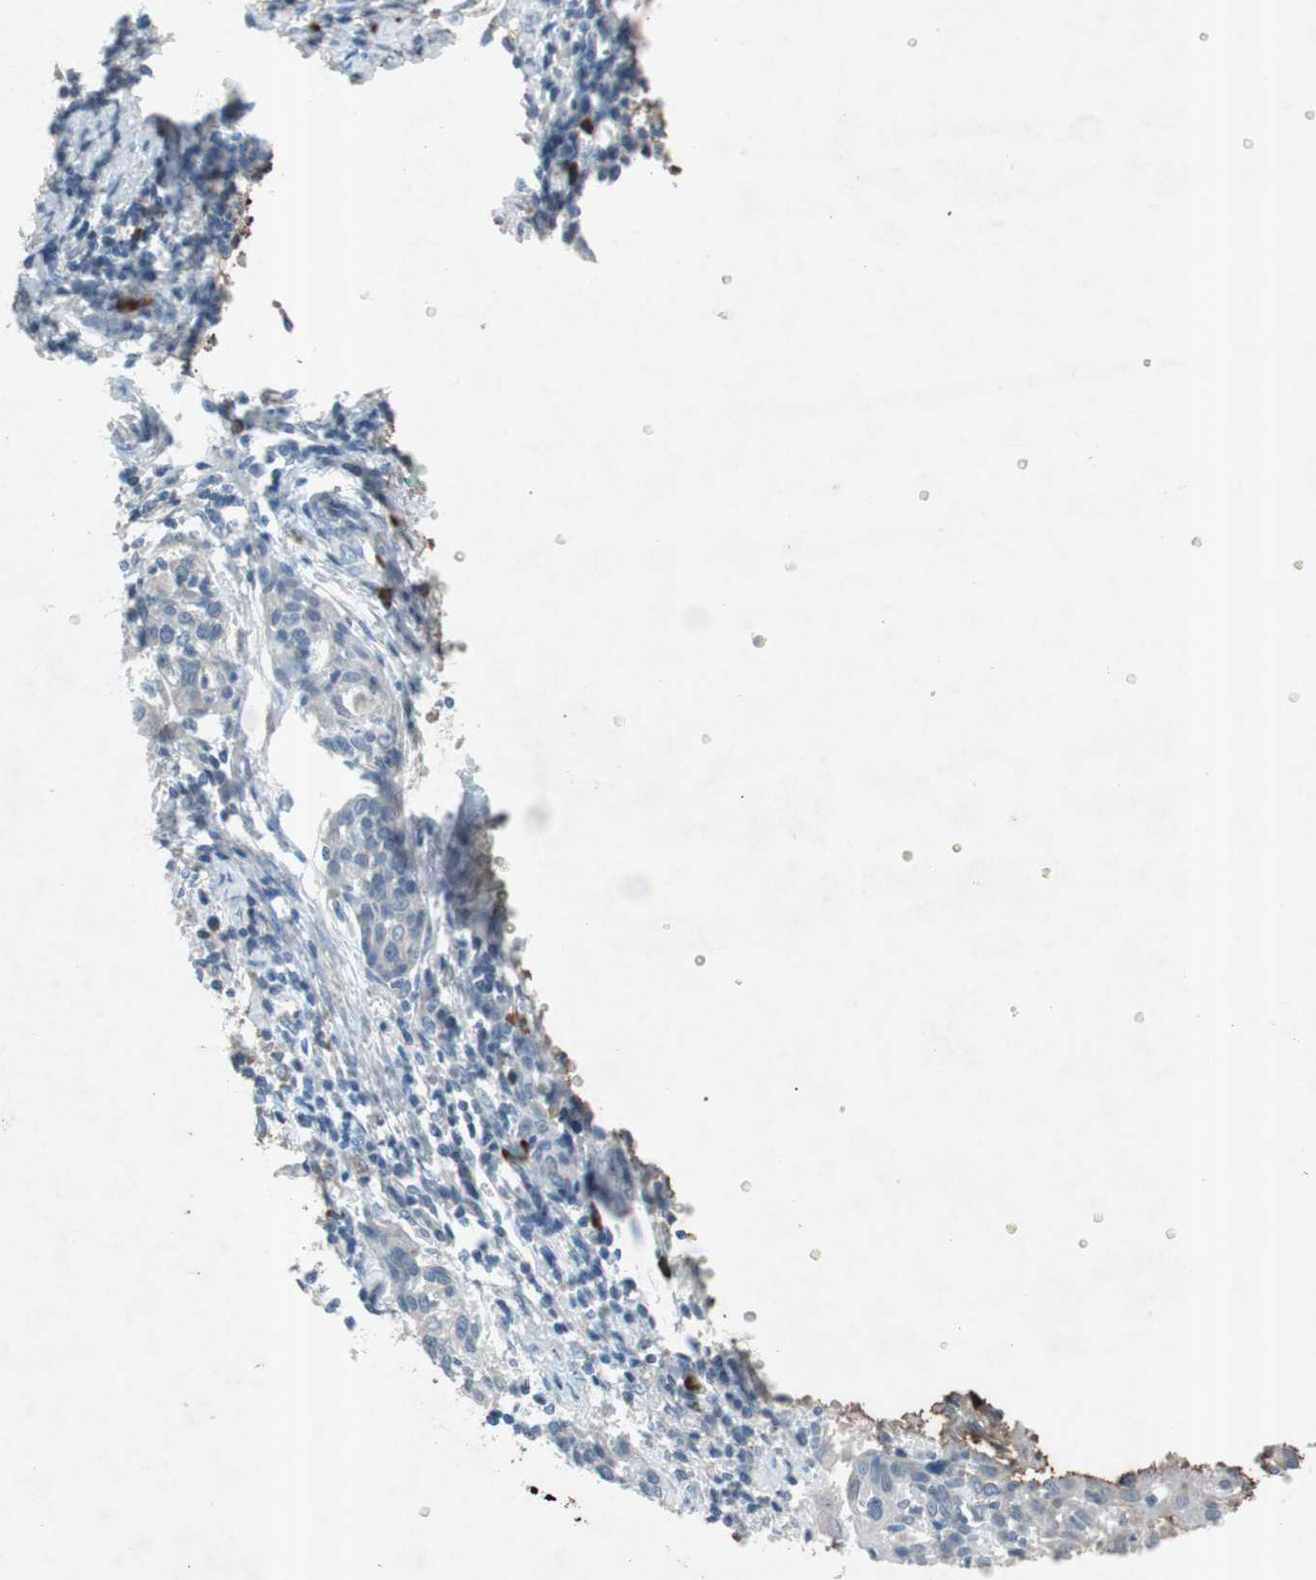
{"staining": {"intensity": "weak", "quantity": "<25%", "location": "cytoplasmic/membranous"}, "tissue": "cervical cancer", "cell_type": "Tumor cells", "image_type": "cancer", "snomed": [{"axis": "morphology", "description": "Squamous cell carcinoma, NOS"}, {"axis": "topography", "description": "Cervix"}], "caption": "Immunohistochemistry image of human cervical cancer stained for a protein (brown), which reveals no expression in tumor cells. (DAB (3,3'-diaminobenzidine) immunohistochemistry (IHC) with hematoxylin counter stain).", "gene": "GRB7", "patient": {"sex": "female", "age": 38}}